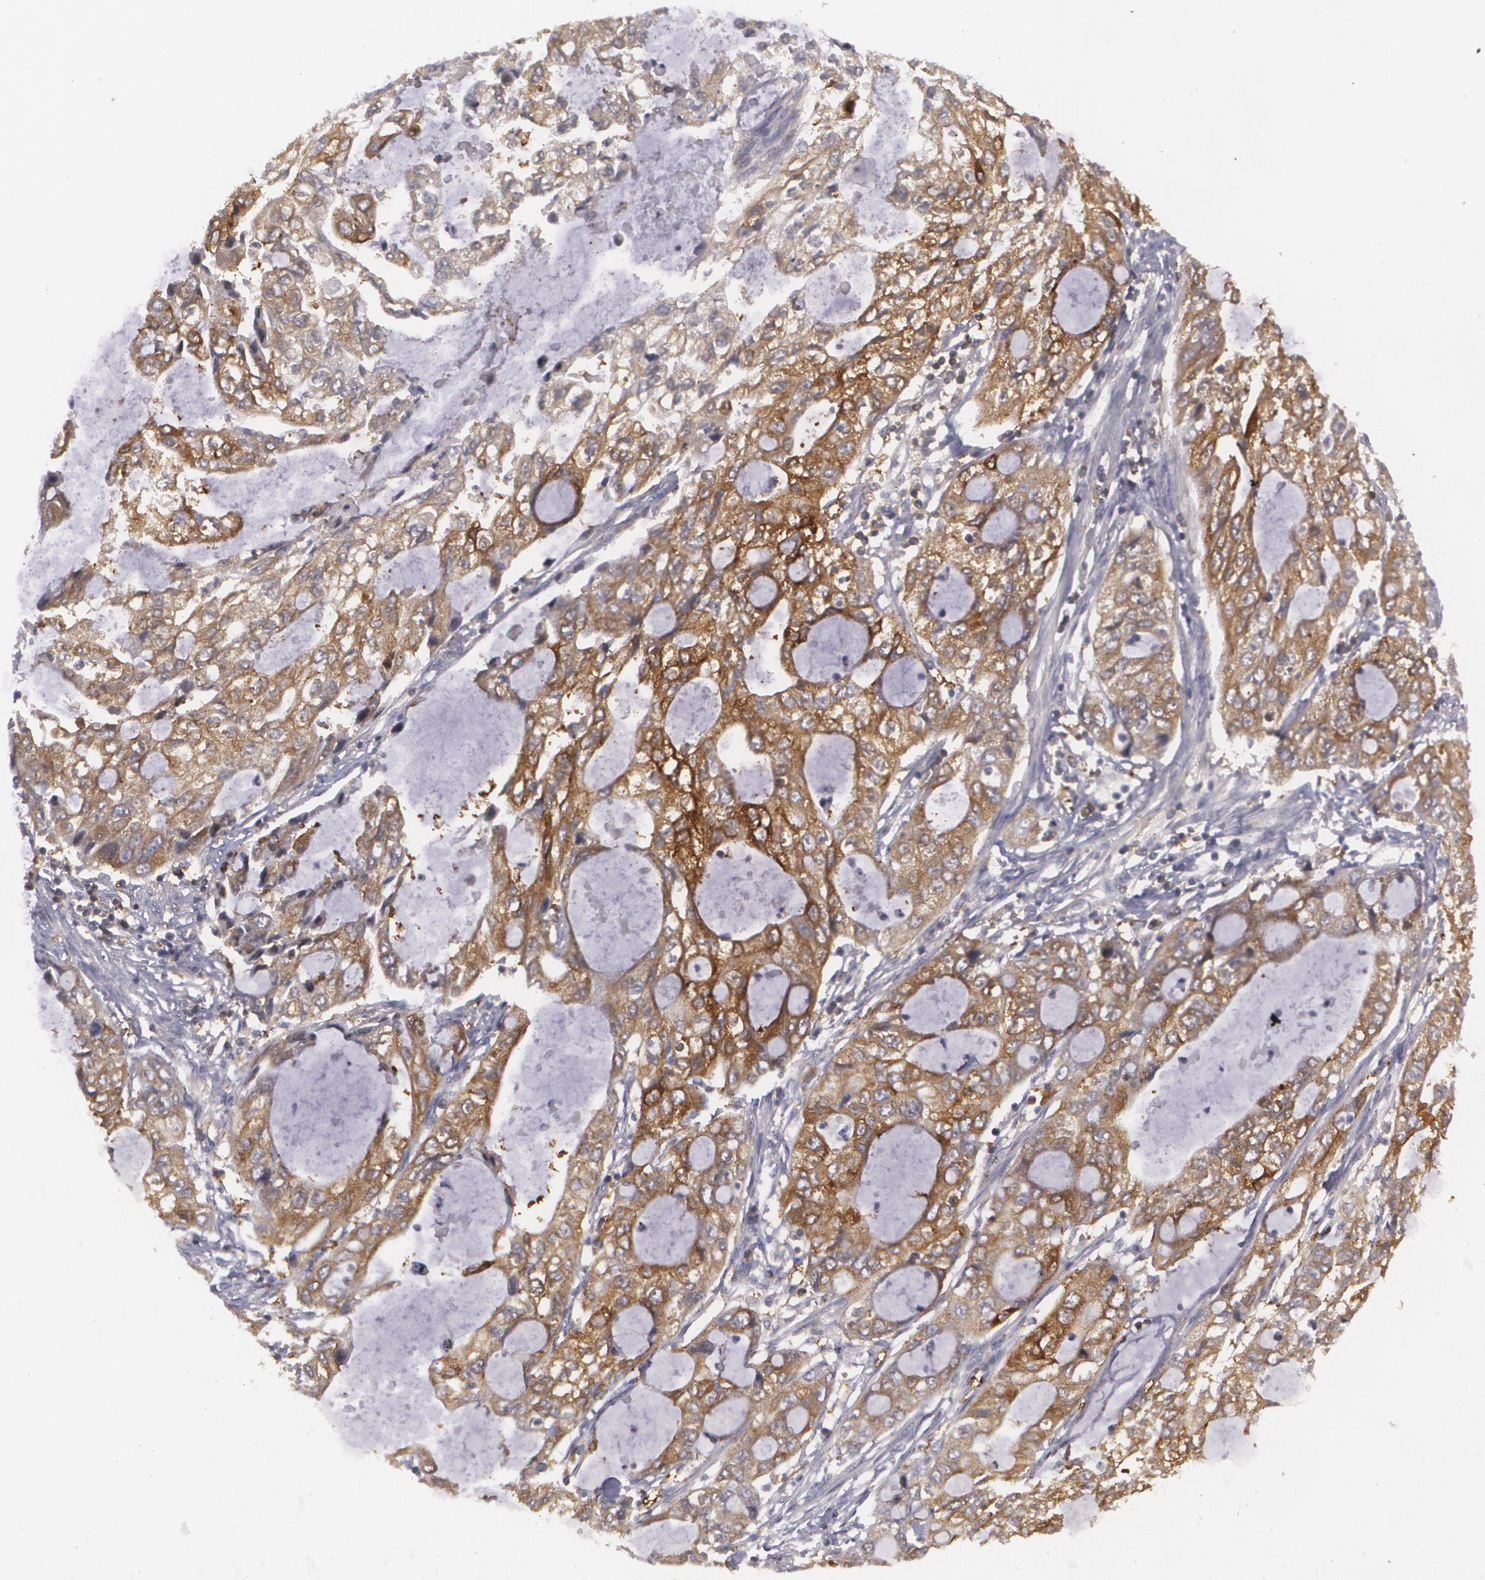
{"staining": {"intensity": "moderate", "quantity": ">75%", "location": "cytoplasmic/membranous"}, "tissue": "stomach cancer", "cell_type": "Tumor cells", "image_type": "cancer", "snomed": [{"axis": "morphology", "description": "Adenocarcinoma, NOS"}, {"axis": "topography", "description": "Stomach, upper"}], "caption": "The image reveals a brown stain indicating the presence of a protein in the cytoplasmic/membranous of tumor cells in stomach adenocarcinoma.", "gene": "BIN1", "patient": {"sex": "female", "age": 52}}